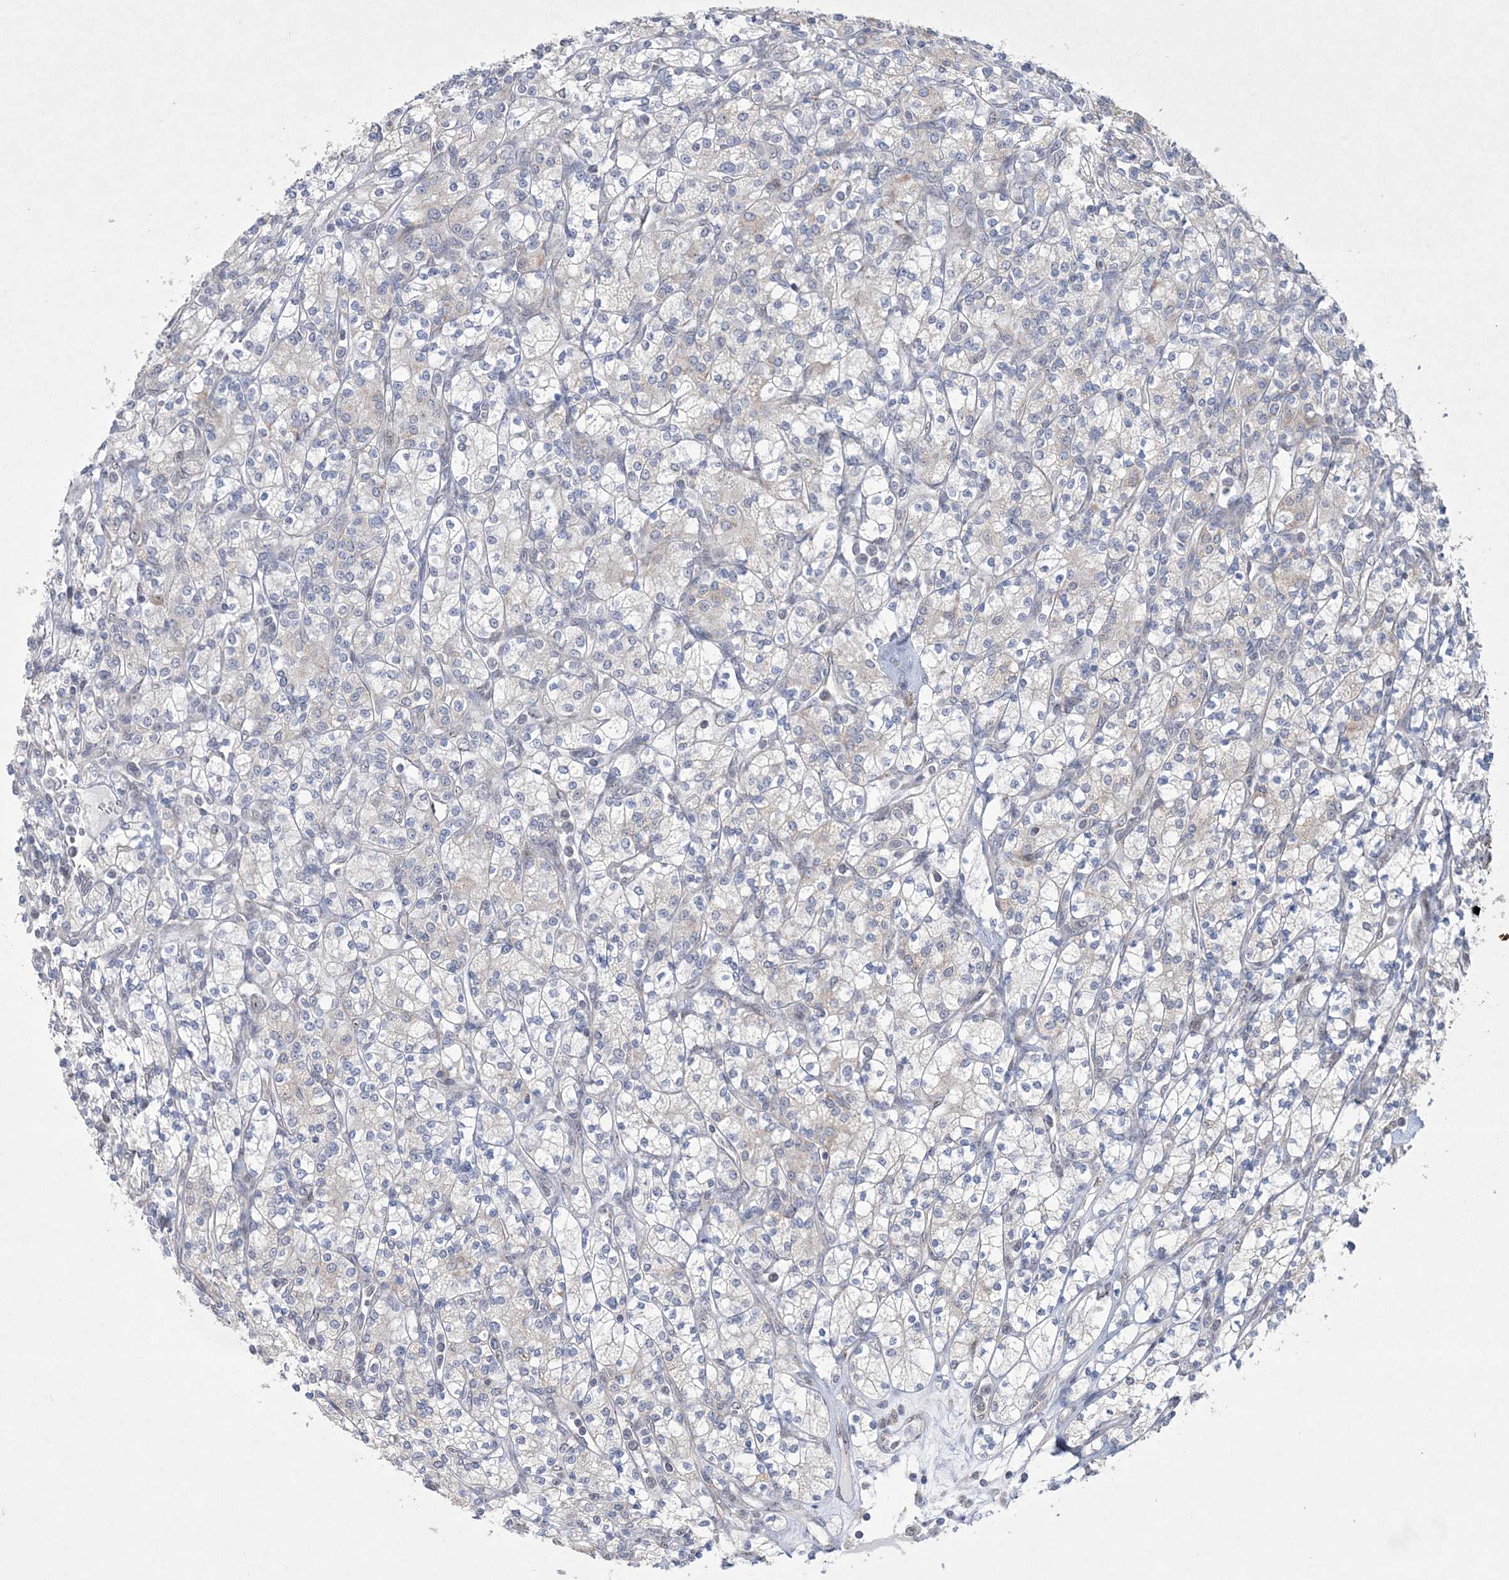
{"staining": {"intensity": "negative", "quantity": "none", "location": "none"}, "tissue": "renal cancer", "cell_type": "Tumor cells", "image_type": "cancer", "snomed": [{"axis": "morphology", "description": "Adenocarcinoma, NOS"}, {"axis": "topography", "description": "Kidney"}], "caption": "Protein analysis of renal adenocarcinoma exhibits no significant expression in tumor cells.", "gene": "CES4A", "patient": {"sex": "male", "age": 77}}